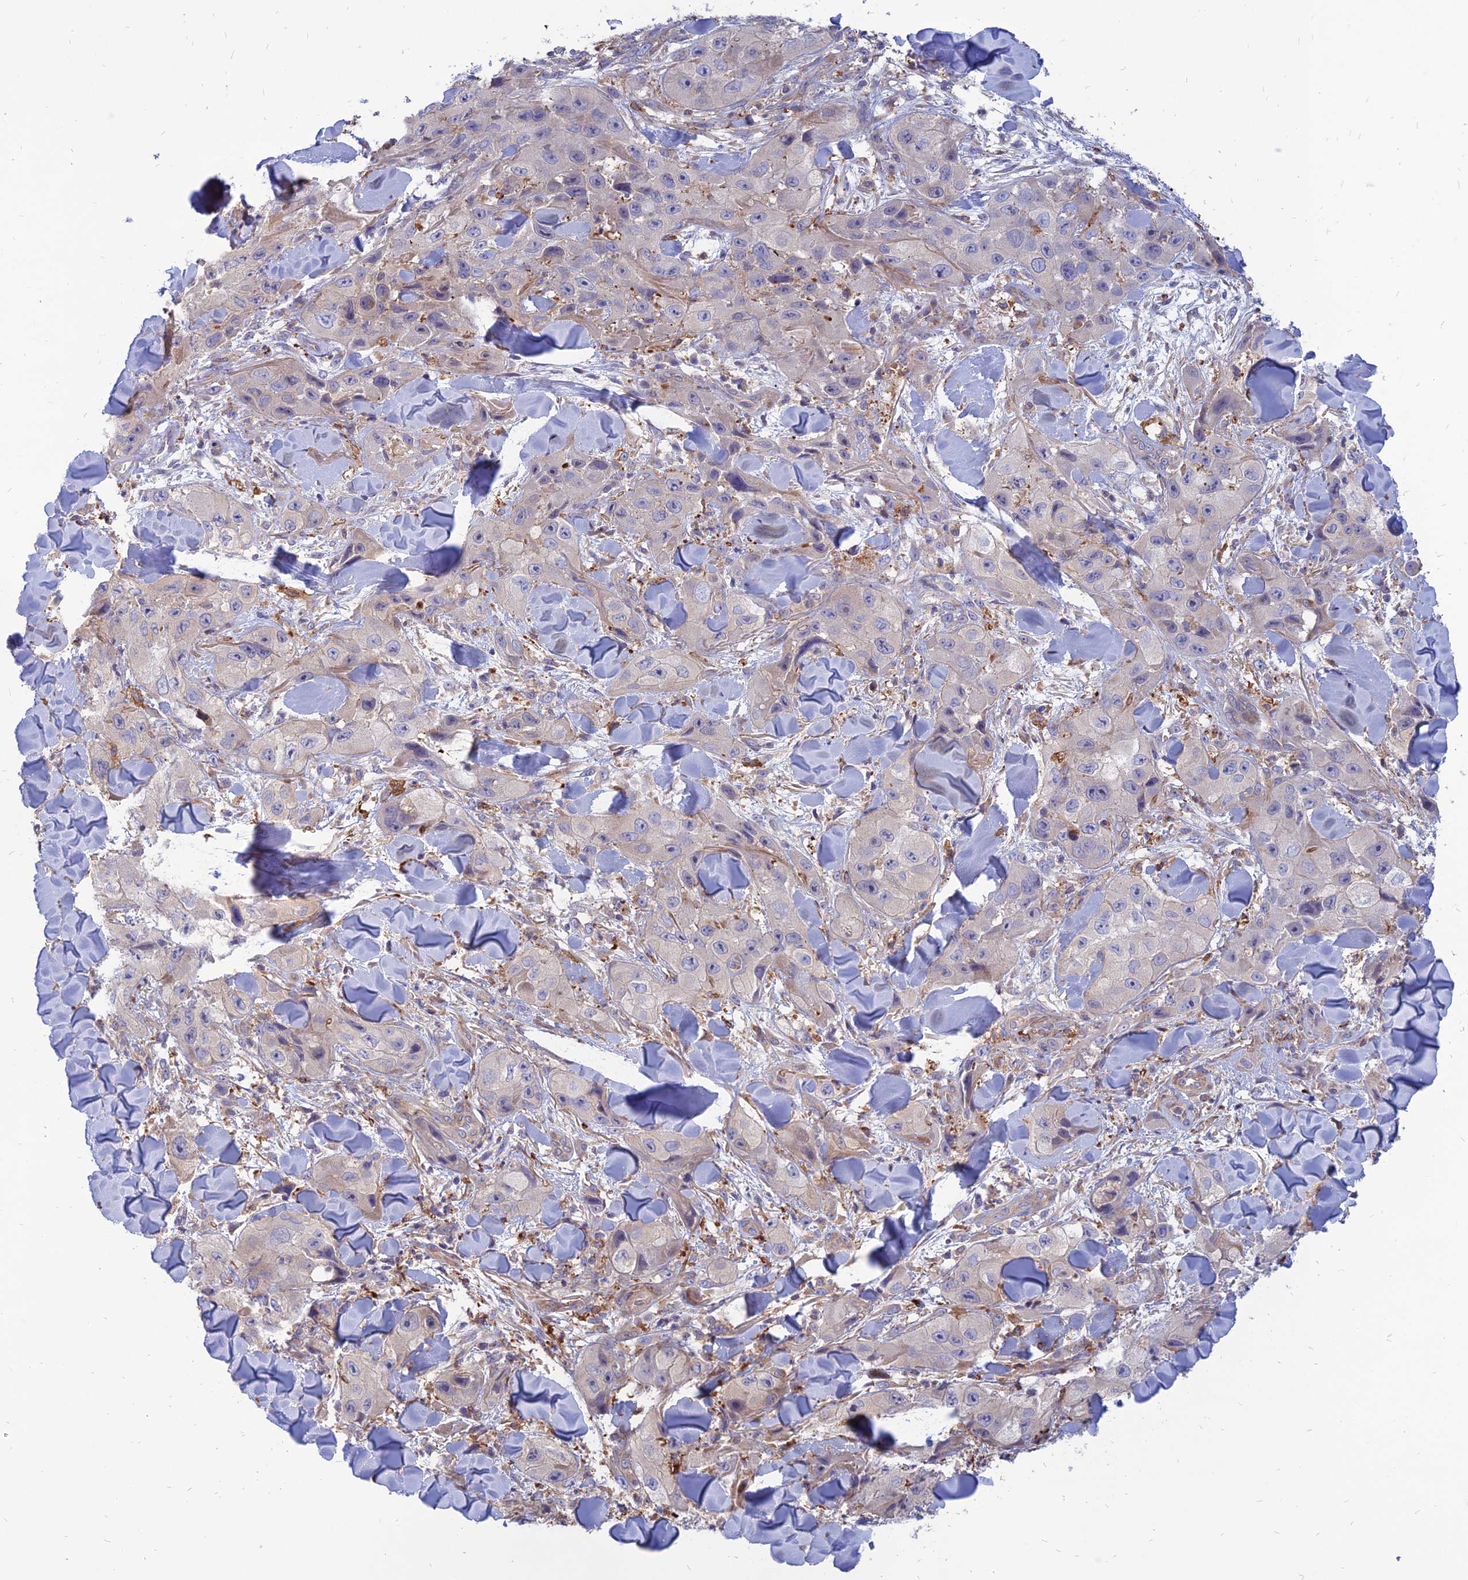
{"staining": {"intensity": "negative", "quantity": "none", "location": "none"}, "tissue": "skin cancer", "cell_type": "Tumor cells", "image_type": "cancer", "snomed": [{"axis": "morphology", "description": "Squamous cell carcinoma, NOS"}, {"axis": "topography", "description": "Skin"}, {"axis": "topography", "description": "Subcutis"}], "caption": "Photomicrograph shows no protein staining in tumor cells of skin cancer (squamous cell carcinoma) tissue. Nuclei are stained in blue.", "gene": "PHKA2", "patient": {"sex": "male", "age": 73}}